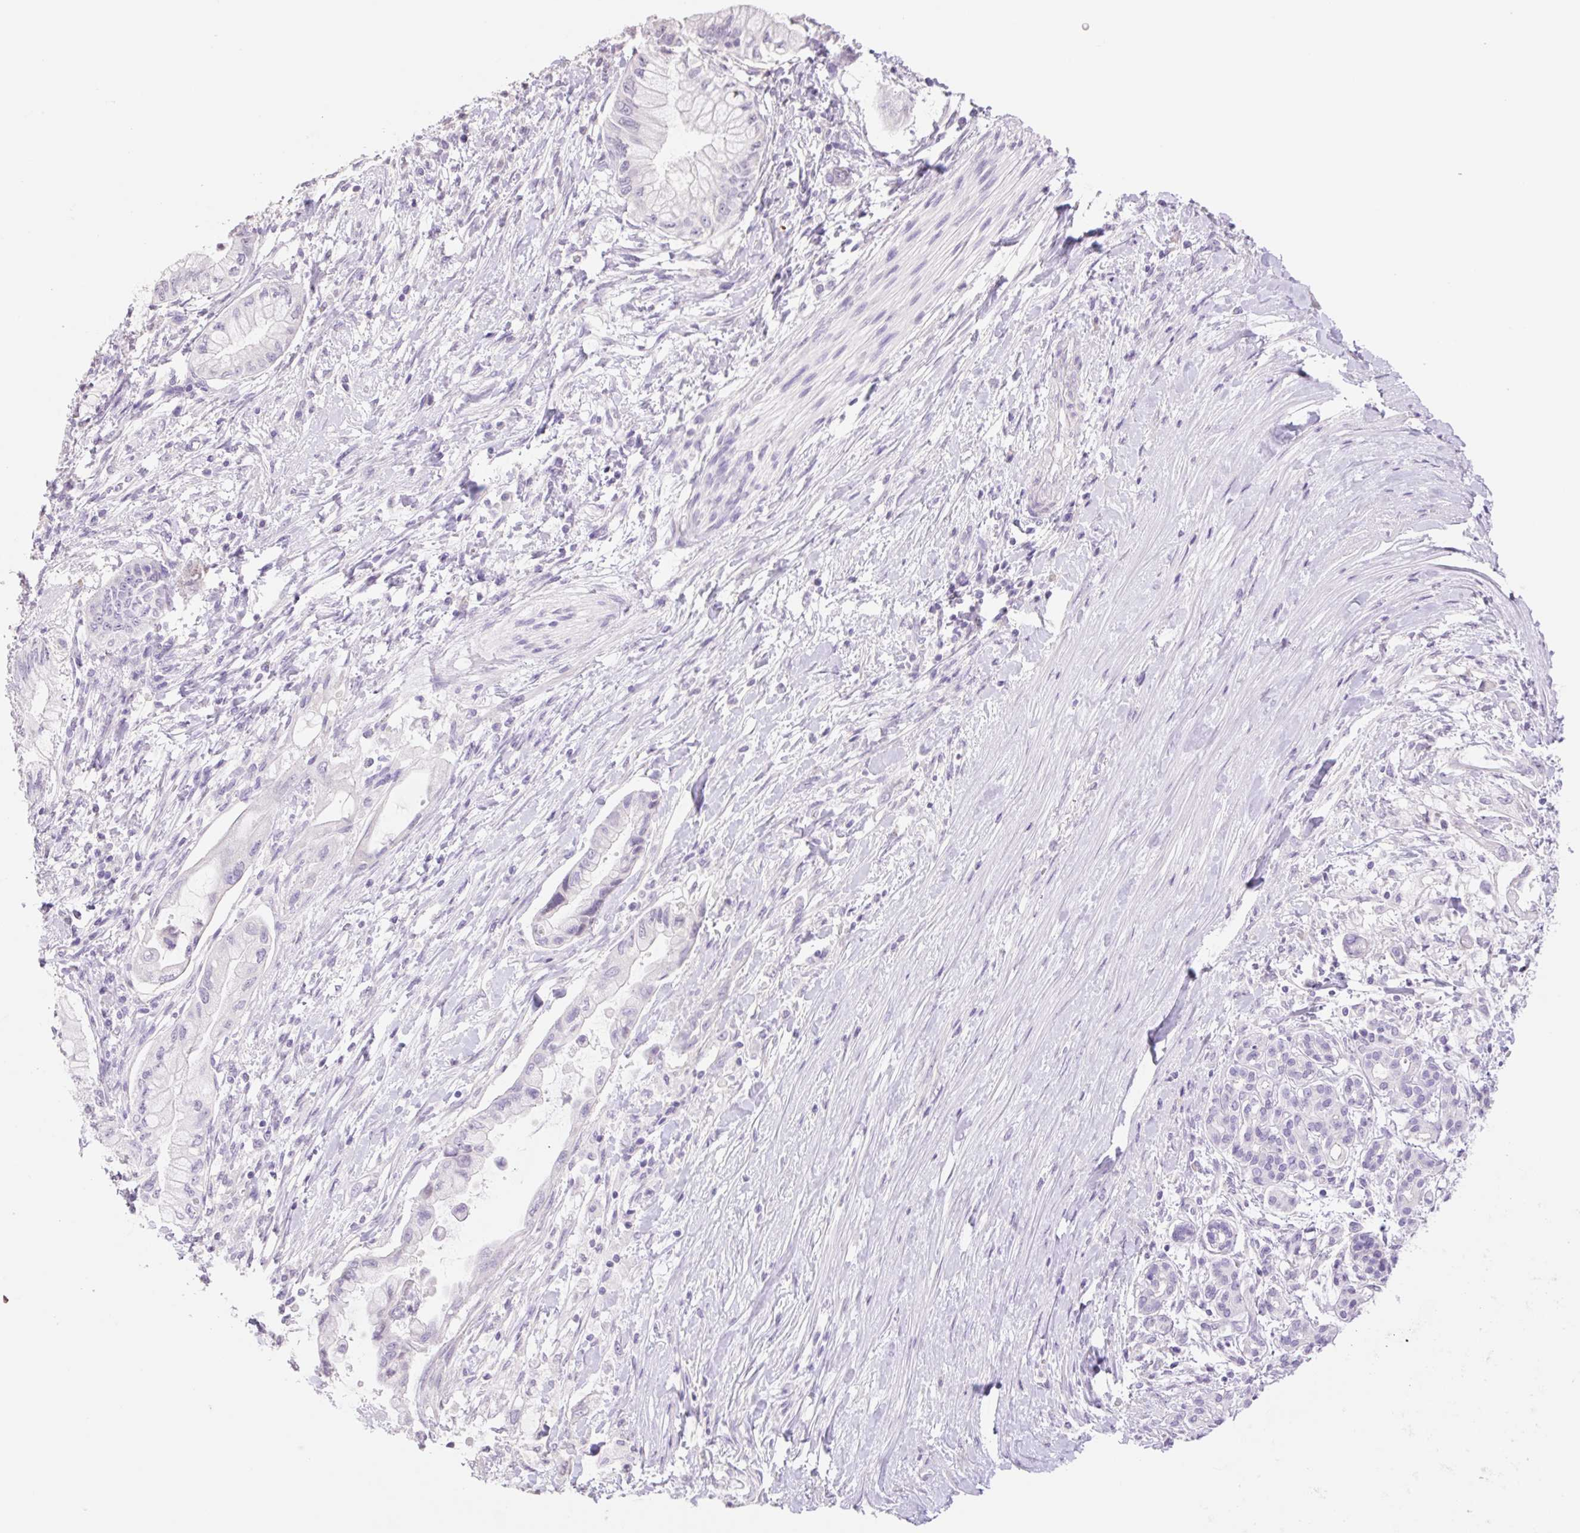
{"staining": {"intensity": "negative", "quantity": "none", "location": "none"}, "tissue": "pancreatic cancer", "cell_type": "Tumor cells", "image_type": "cancer", "snomed": [{"axis": "morphology", "description": "Adenocarcinoma, NOS"}, {"axis": "topography", "description": "Pancreas"}], "caption": "DAB (3,3'-diaminobenzidine) immunohistochemical staining of pancreatic adenocarcinoma displays no significant staining in tumor cells. (Brightfield microscopy of DAB (3,3'-diaminobenzidine) IHC at high magnification).", "gene": "HCRTR2", "patient": {"sex": "male", "age": 48}}